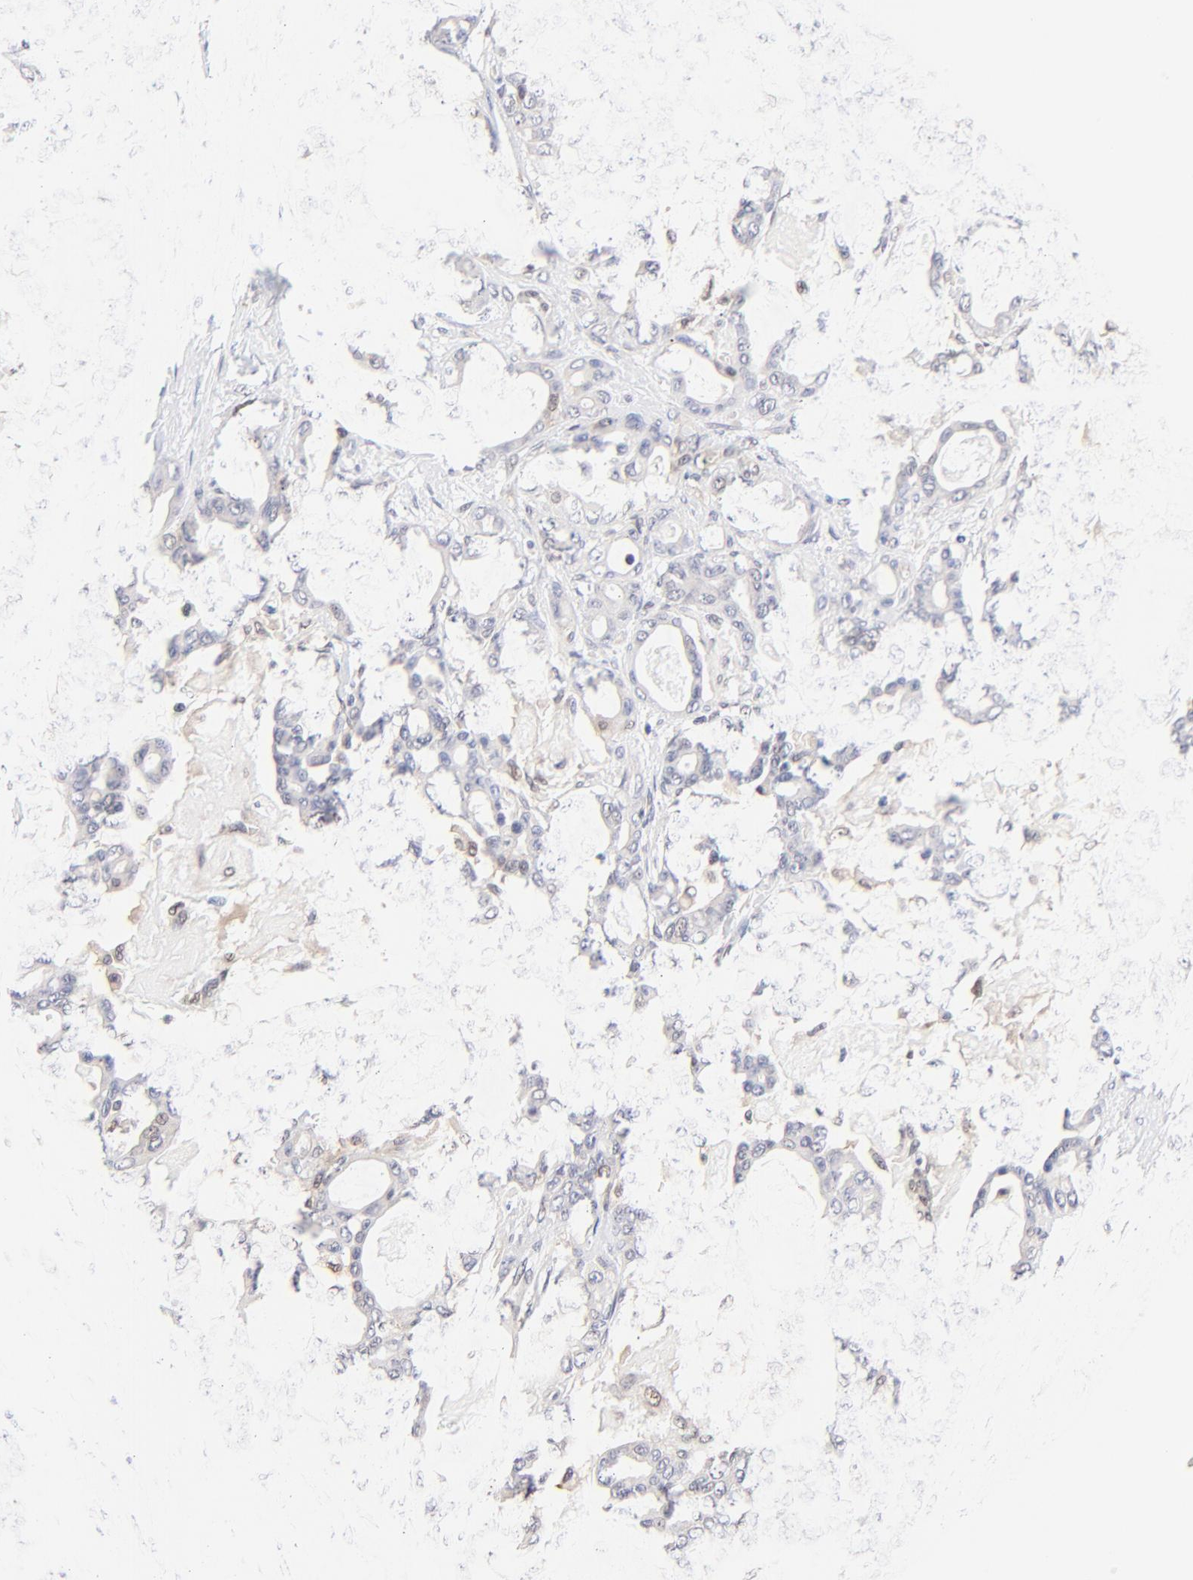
{"staining": {"intensity": "negative", "quantity": "none", "location": "none"}, "tissue": "pancreatic cancer", "cell_type": "Tumor cells", "image_type": "cancer", "snomed": [{"axis": "morphology", "description": "Adenocarcinoma, NOS"}, {"axis": "topography", "description": "Pancreas"}], "caption": "This micrograph is of pancreatic adenocarcinoma stained with immunohistochemistry to label a protein in brown with the nuclei are counter-stained blue. There is no expression in tumor cells.", "gene": "TXNL1", "patient": {"sex": "male", "age": 63}}